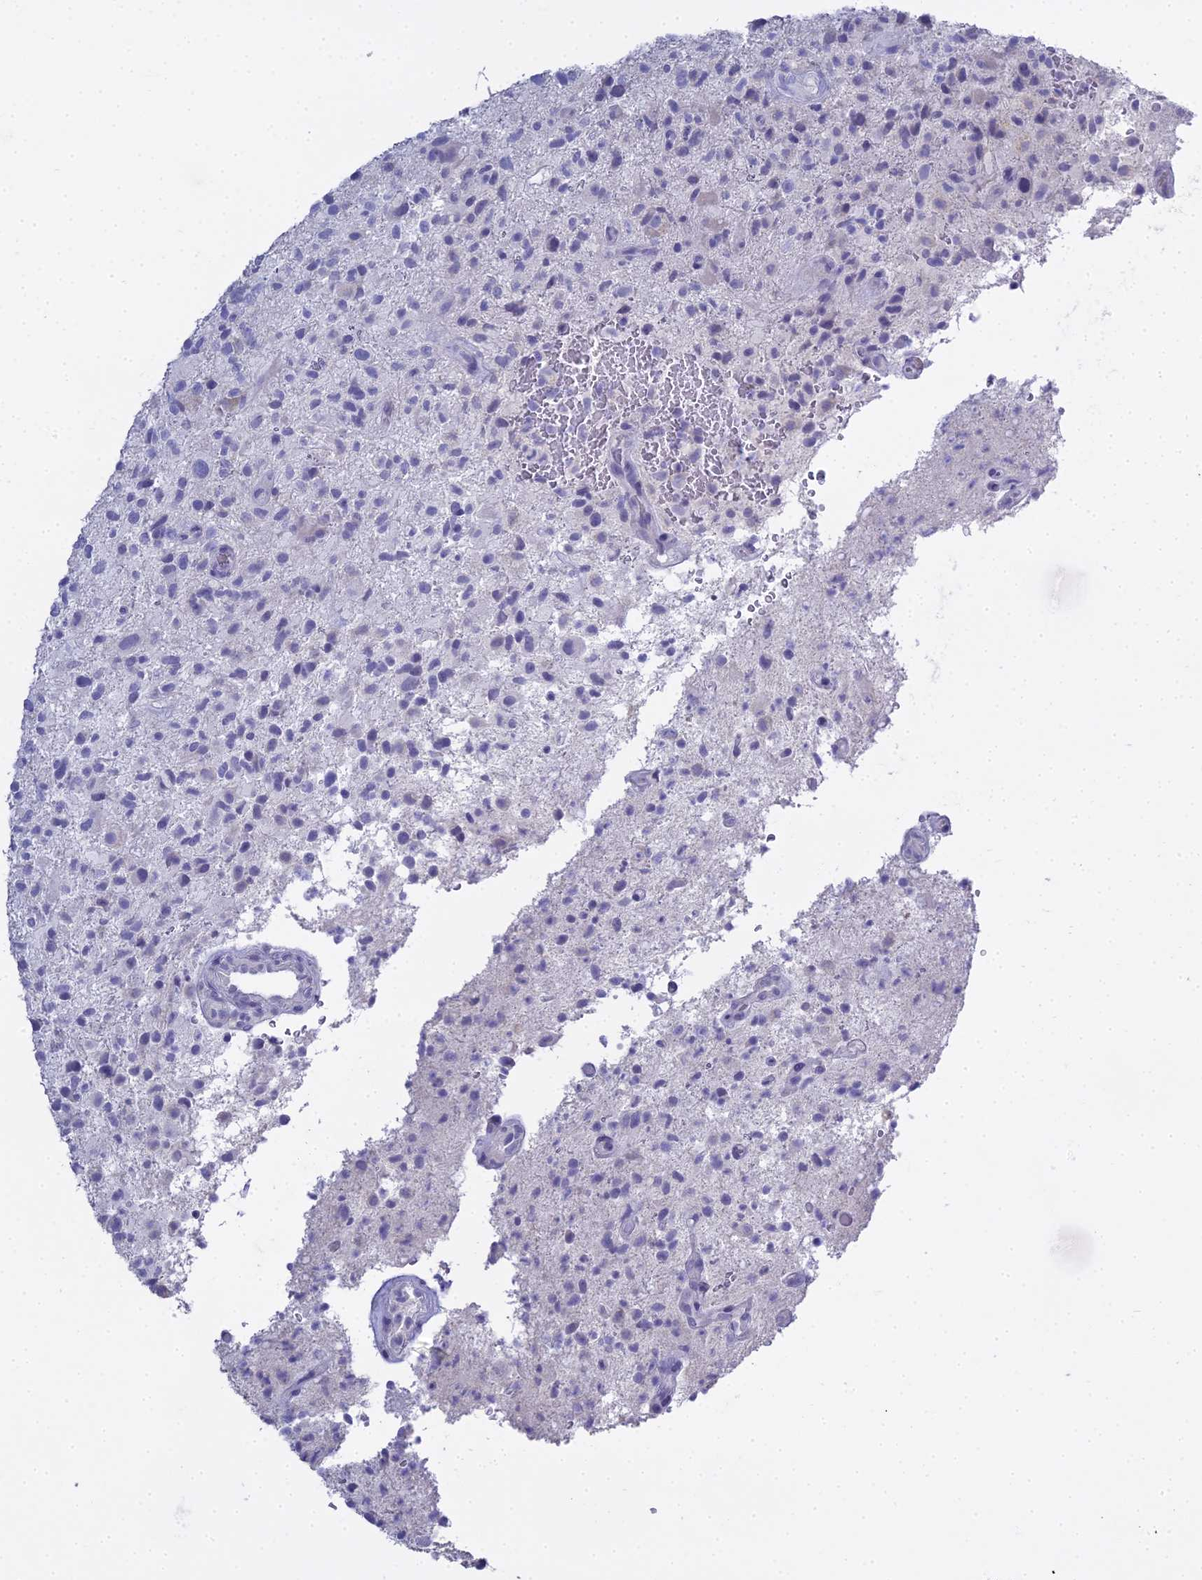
{"staining": {"intensity": "negative", "quantity": "none", "location": "none"}, "tissue": "glioma", "cell_type": "Tumor cells", "image_type": "cancer", "snomed": [{"axis": "morphology", "description": "Glioma, malignant, High grade"}, {"axis": "topography", "description": "Brain"}], "caption": "A micrograph of human high-grade glioma (malignant) is negative for staining in tumor cells.", "gene": "S100A7", "patient": {"sex": "male", "age": 47}}